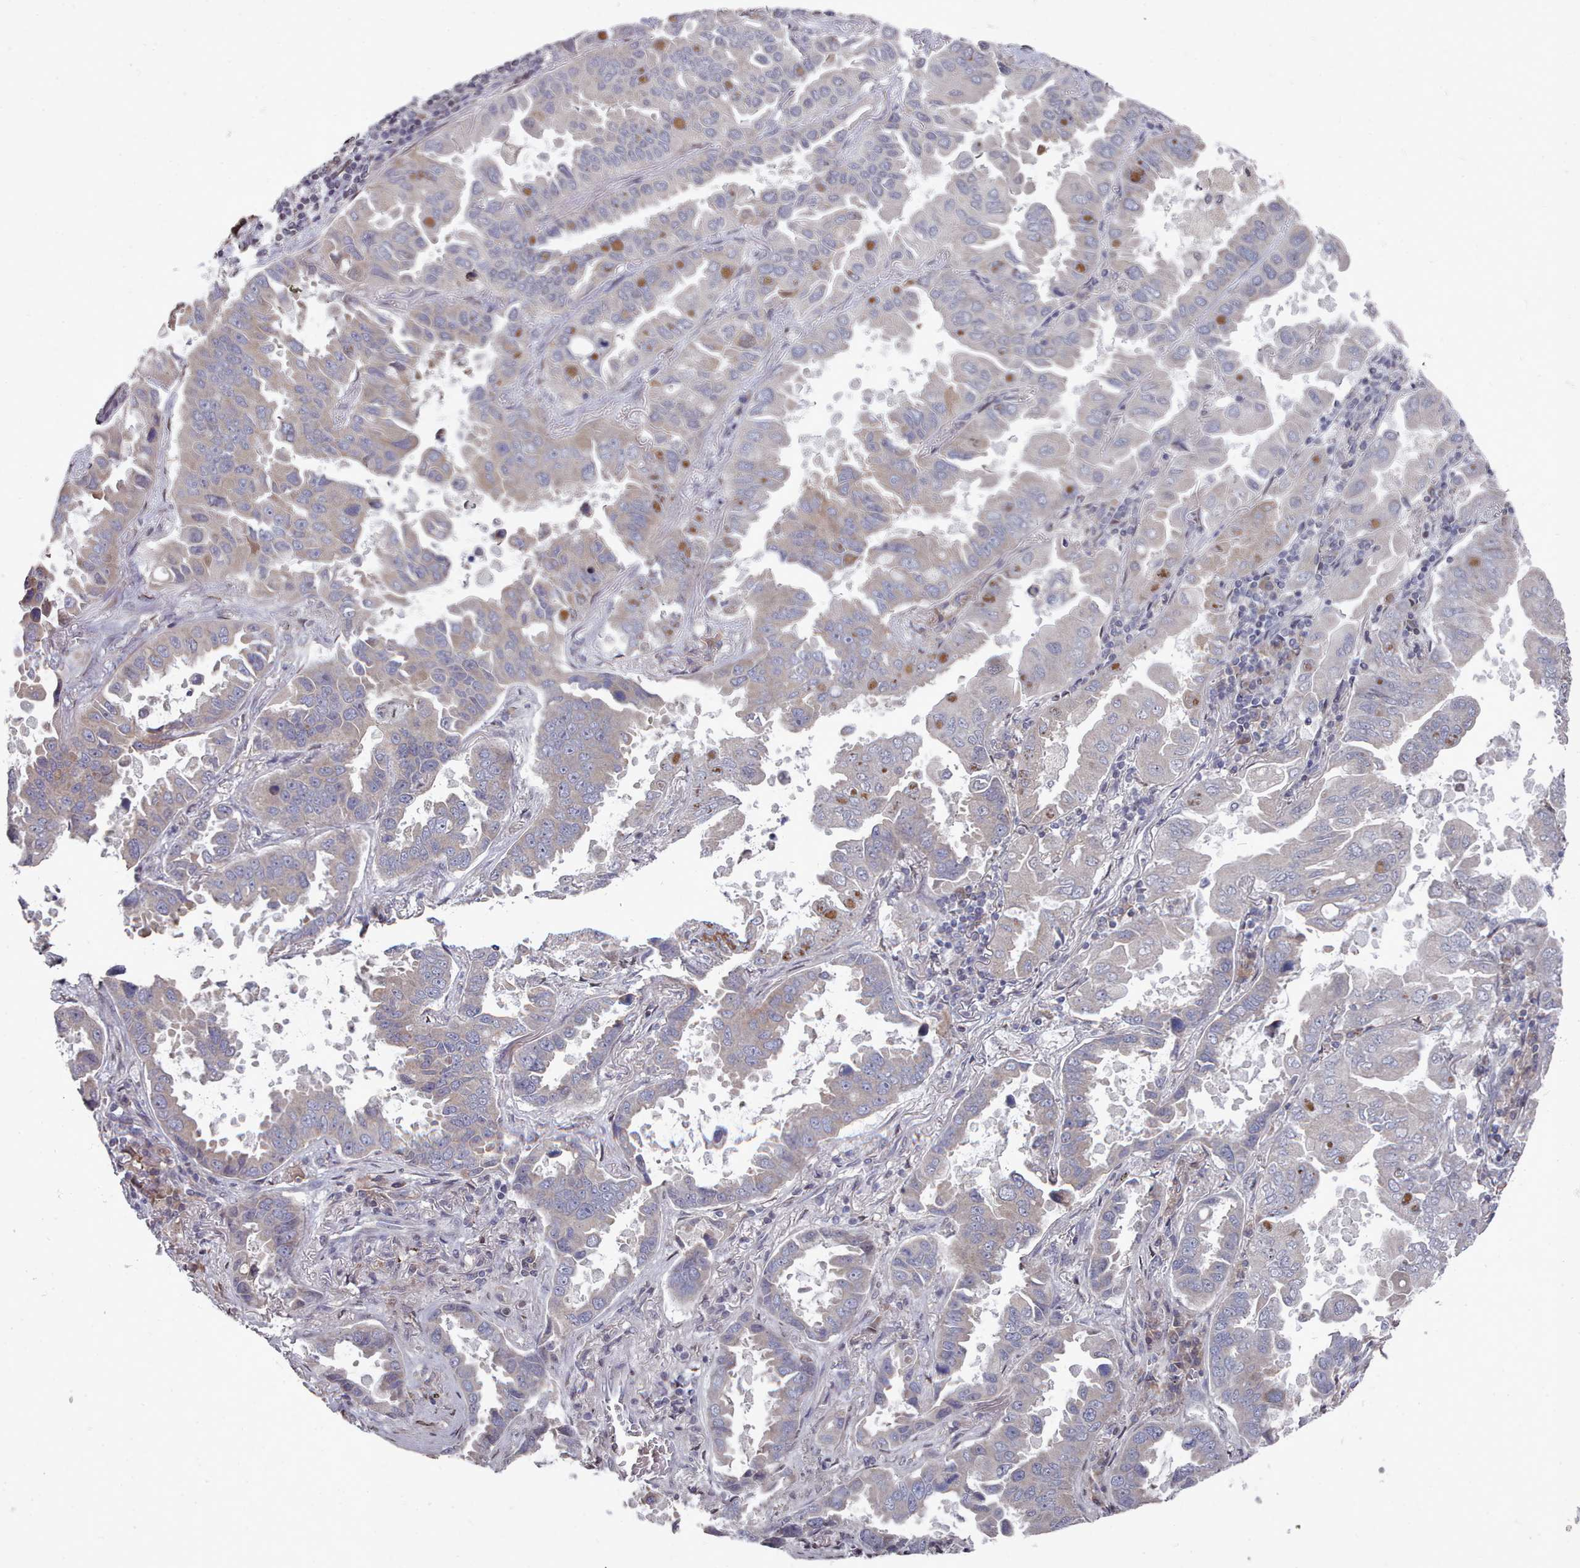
{"staining": {"intensity": "negative", "quantity": "none", "location": "none"}, "tissue": "lung cancer", "cell_type": "Tumor cells", "image_type": "cancer", "snomed": [{"axis": "morphology", "description": "Adenocarcinoma, NOS"}, {"axis": "topography", "description": "Lung"}], "caption": "A photomicrograph of adenocarcinoma (lung) stained for a protein displays no brown staining in tumor cells. Nuclei are stained in blue.", "gene": "ACKR3", "patient": {"sex": "male", "age": 64}}